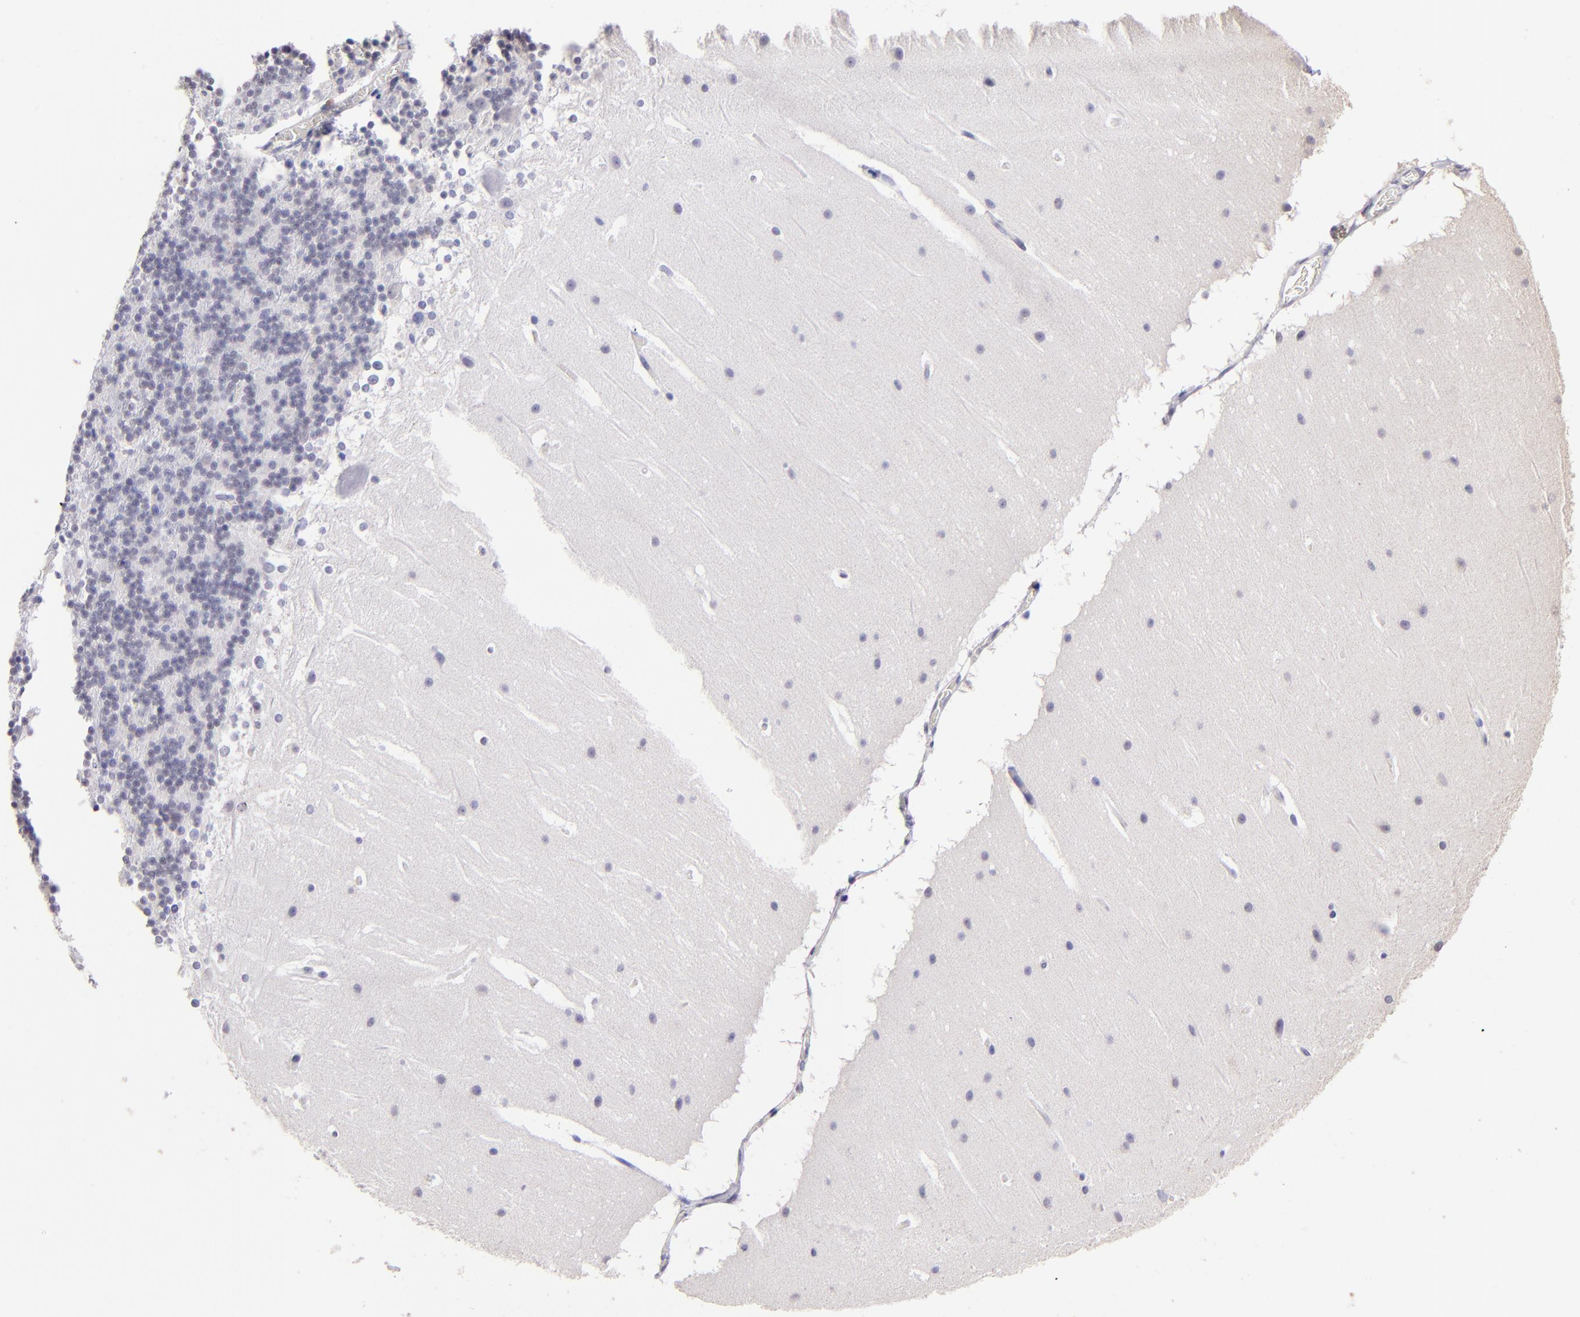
{"staining": {"intensity": "negative", "quantity": "none", "location": "none"}, "tissue": "cerebellum", "cell_type": "Cells in granular layer", "image_type": "normal", "snomed": [{"axis": "morphology", "description": "Normal tissue, NOS"}, {"axis": "topography", "description": "Cerebellum"}], "caption": "This is a micrograph of IHC staining of unremarkable cerebellum, which shows no staining in cells in granular layer. The staining is performed using DAB brown chromogen with nuclei counter-stained in using hematoxylin.", "gene": "DNMT1", "patient": {"sex": "female", "age": 19}}